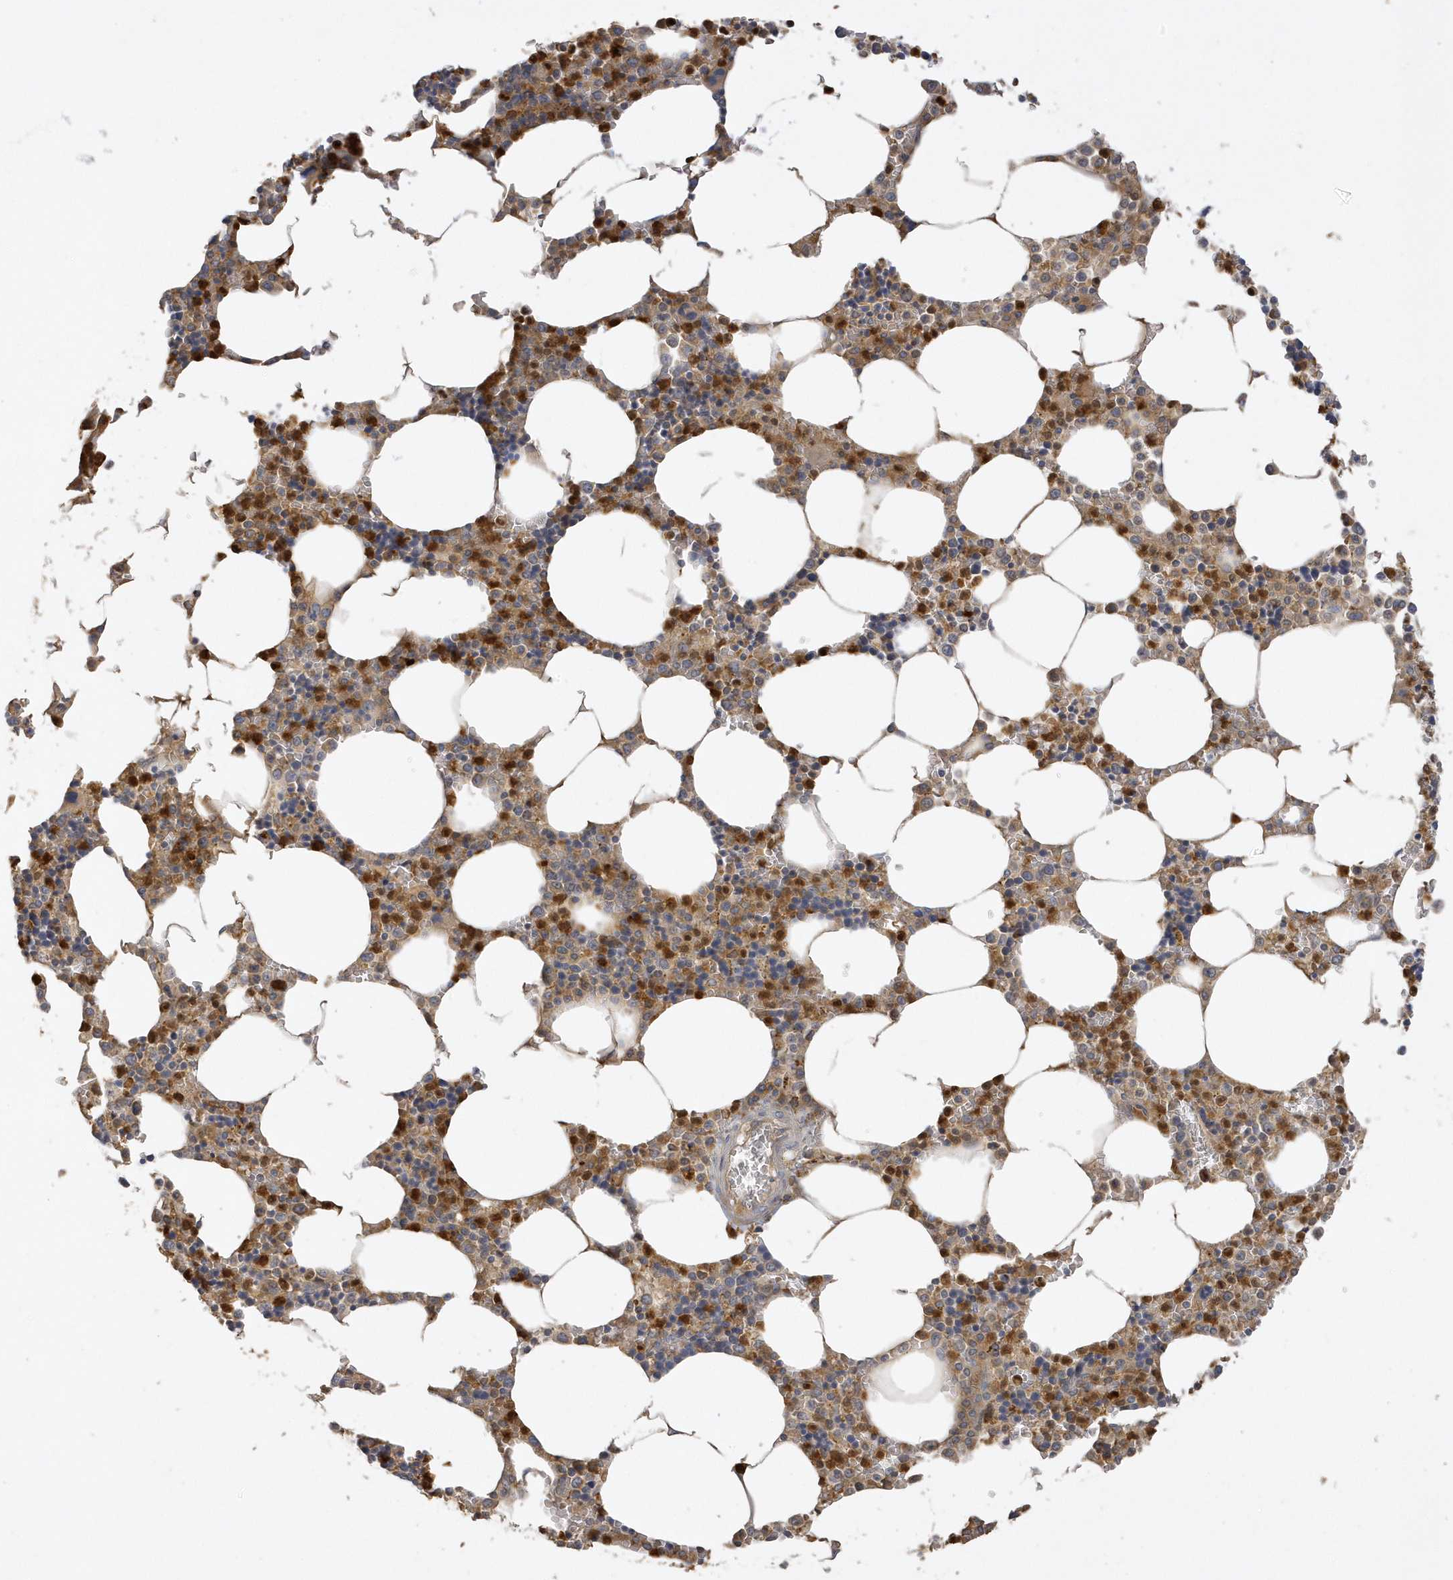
{"staining": {"intensity": "moderate", "quantity": "25%-75%", "location": "cytoplasmic/membranous"}, "tissue": "bone marrow", "cell_type": "Hematopoietic cells", "image_type": "normal", "snomed": [{"axis": "morphology", "description": "Normal tissue, NOS"}, {"axis": "topography", "description": "Bone marrow"}], "caption": "Immunohistochemical staining of unremarkable human bone marrow exhibits moderate cytoplasmic/membranous protein positivity in about 25%-75% of hematopoietic cells.", "gene": "DPP9", "patient": {"sex": "male", "age": 70}}